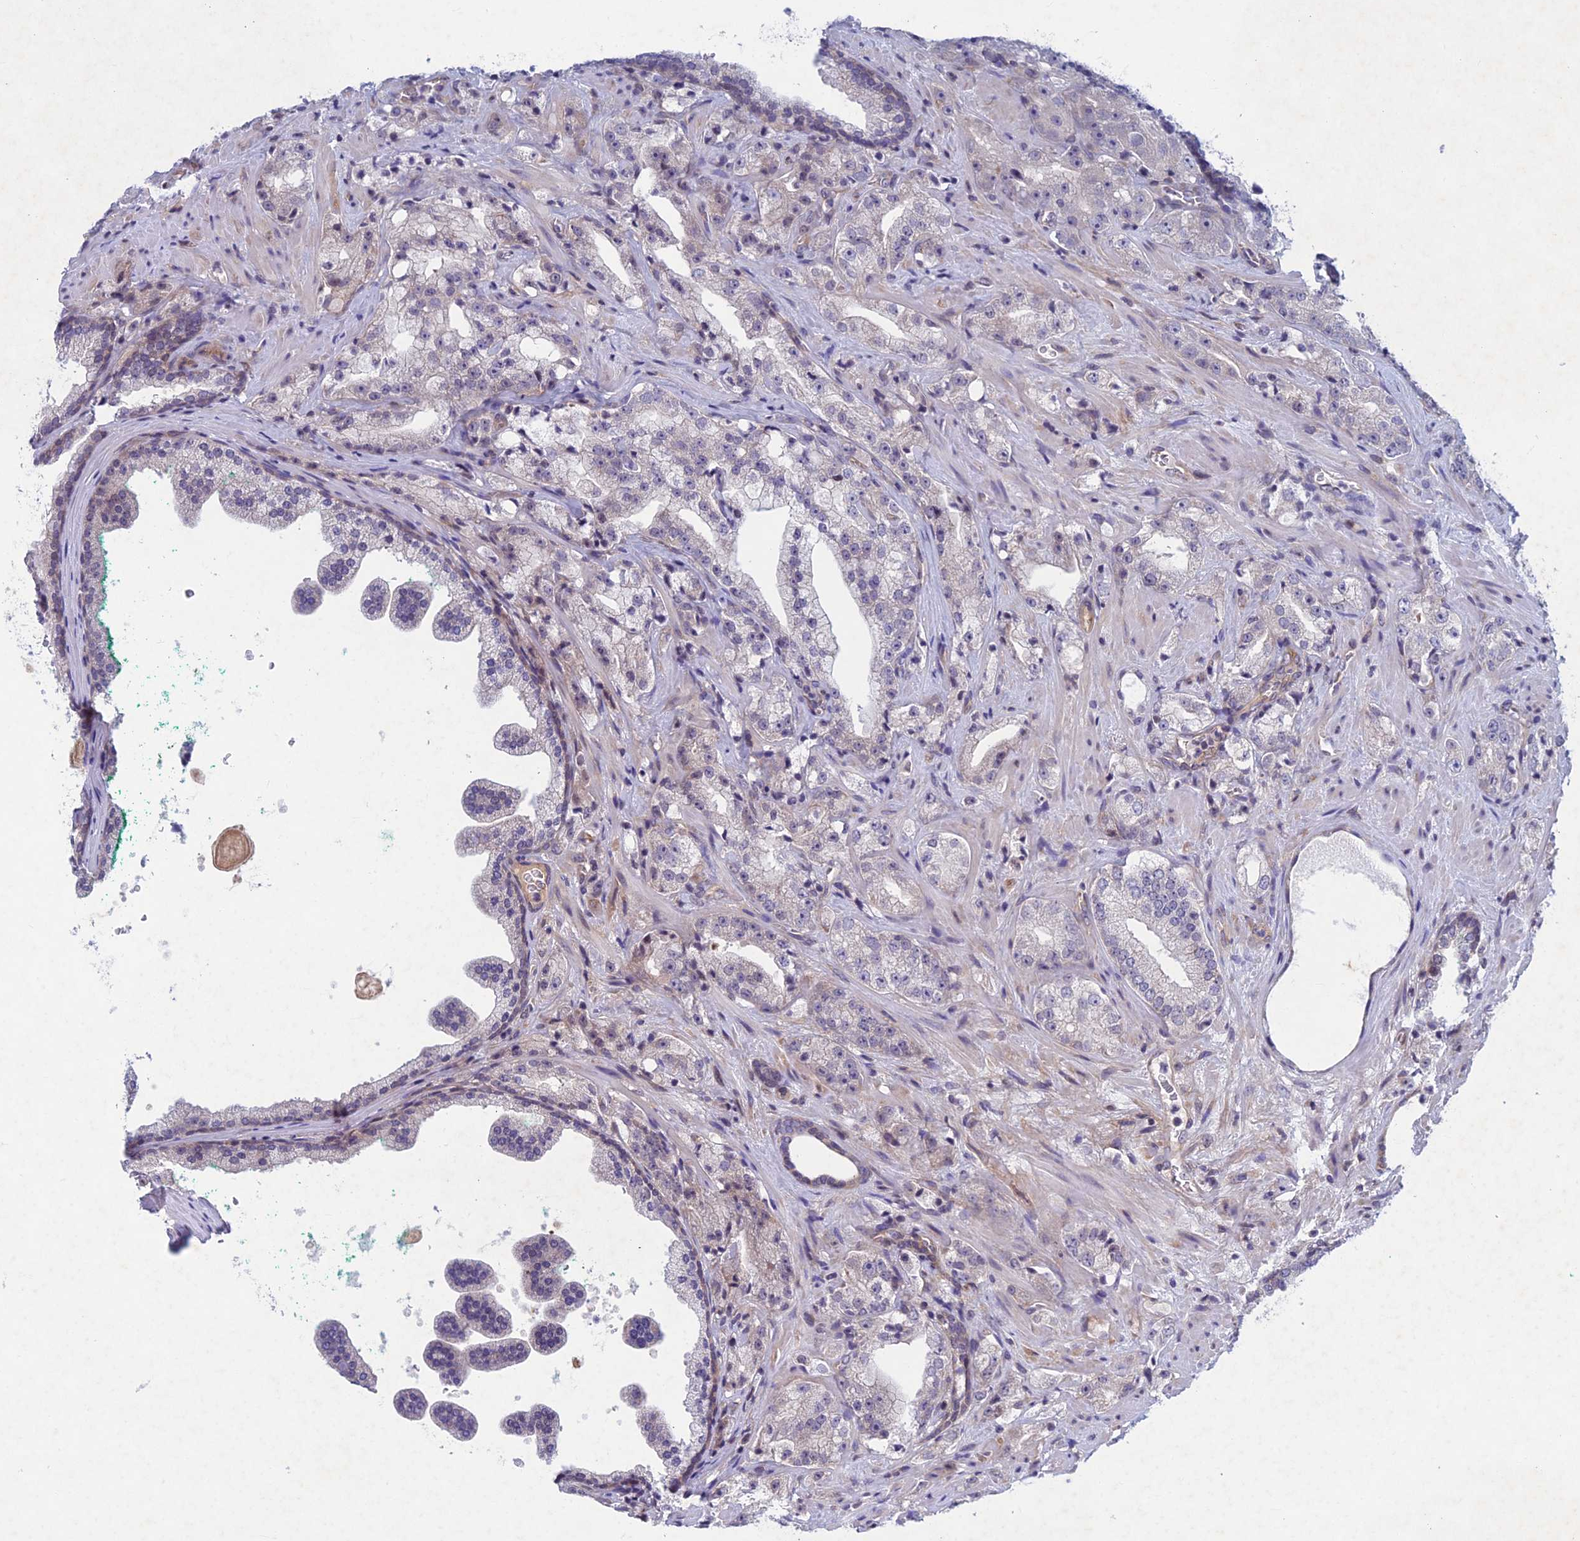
{"staining": {"intensity": "negative", "quantity": "none", "location": "none"}, "tissue": "prostate cancer", "cell_type": "Tumor cells", "image_type": "cancer", "snomed": [{"axis": "morphology", "description": "Adenocarcinoma, High grade"}, {"axis": "topography", "description": "Prostate"}], "caption": "A high-resolution histopathology image shows immunohistochemistry (IHC) staining of prostate cancer (high-grade adenocarcinoma), which exhibits no significant positivity in tumor cells.", "gene": "PTHLH", "patient": {"sex": "male", "age": 64}}